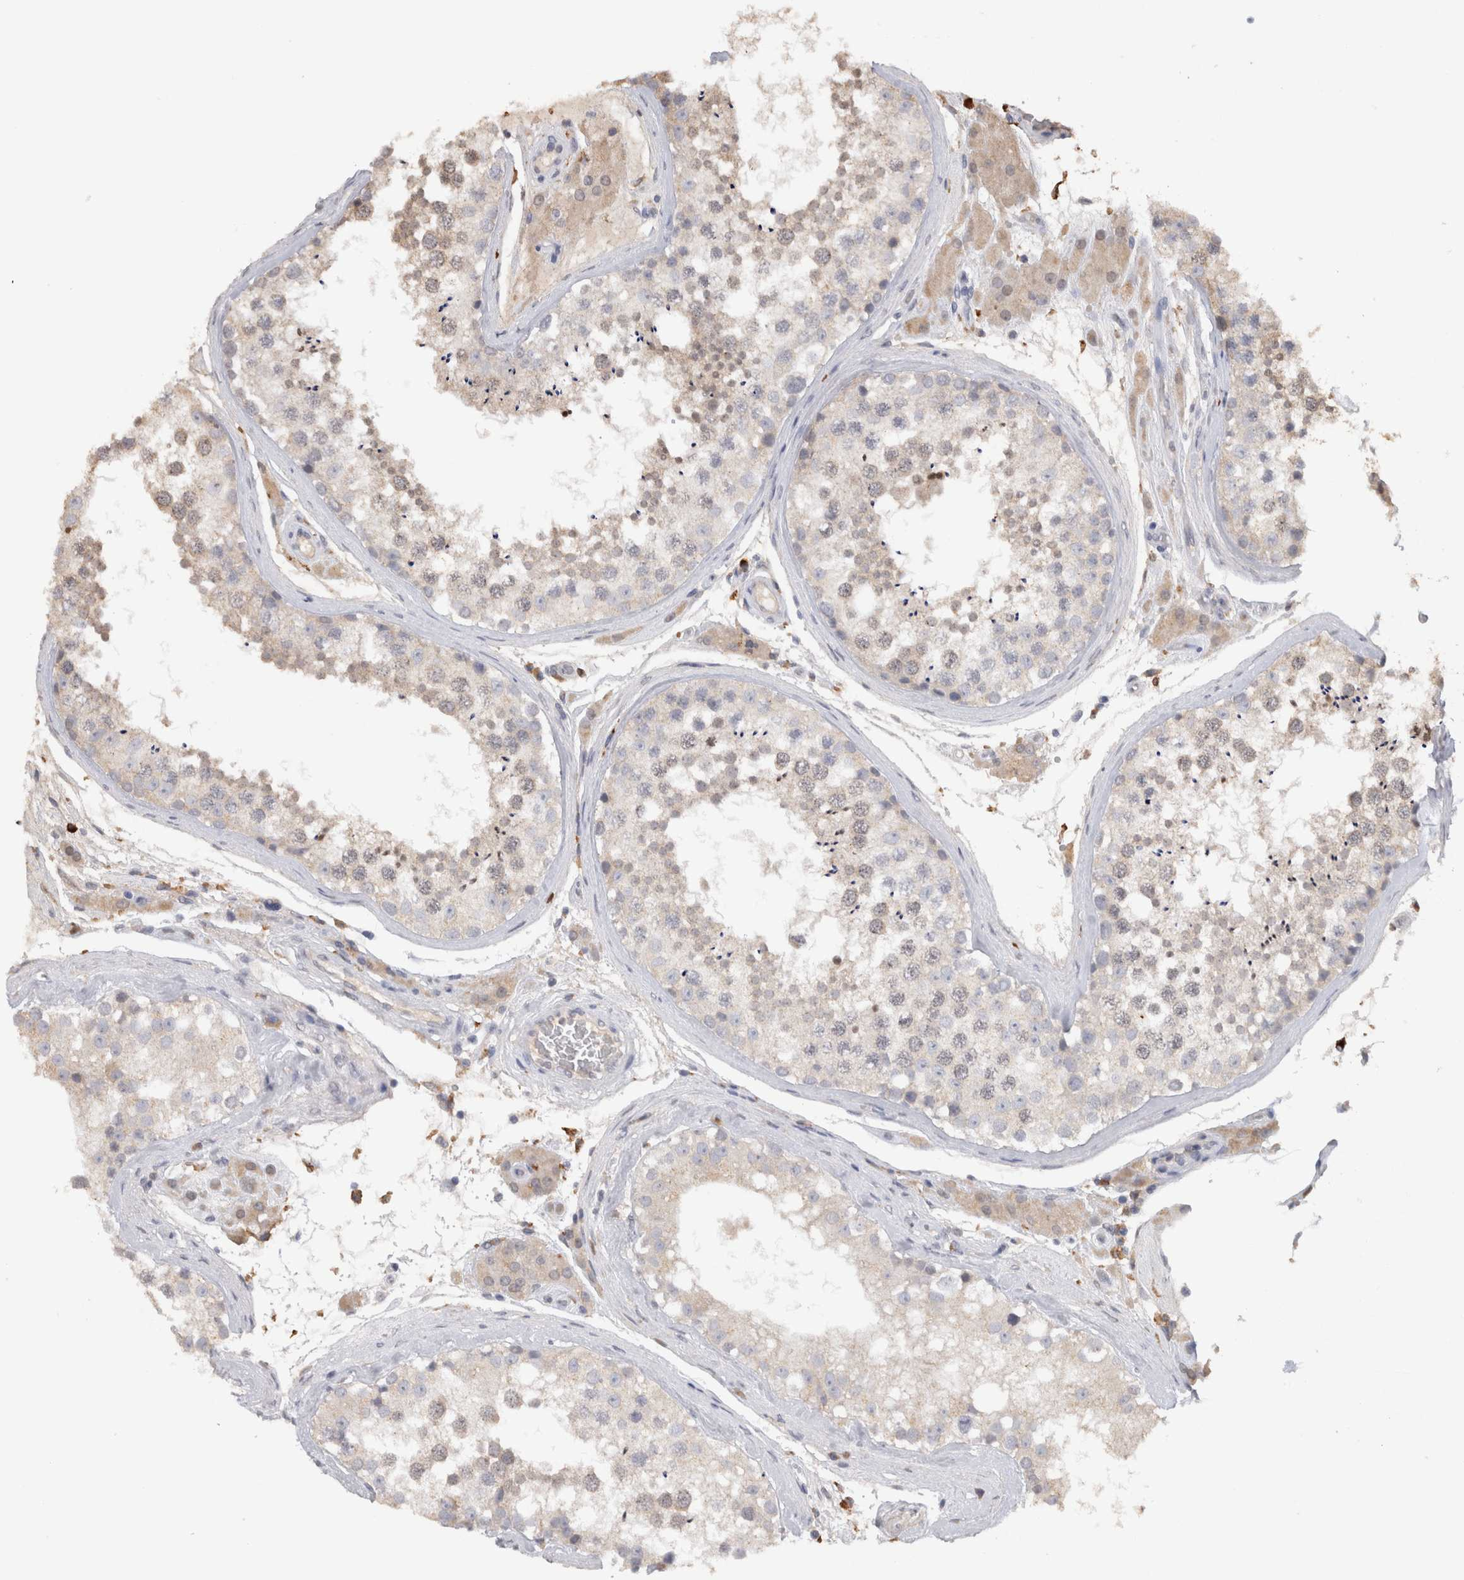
{"staining": {"intensity": "weak", "quantity": "25%-75%", "location": "cytoplasmic/membranous,nuclear"}, "tissue": "testis", "cell_type": "Cells in seminiferous ducts", "image_type": "normal", "snomed": [{"axis": "morphology", "description": "Normal tissue, NOS"}, {"axis": "topography", "description": "Testis"}], "caption": "Immunohistochemical staining of normal testis reveals low levels of weak cytoplasmic/membranous,nuclear positivity in approximately 25%-75% of cells in seminiferous ducts. (DAB (3,3'-diaminobenzidine) IHC with brightfield microscopy, high magnification).", "gene": "VSIG4", "patient": {"sex": "male", "age": 46}}